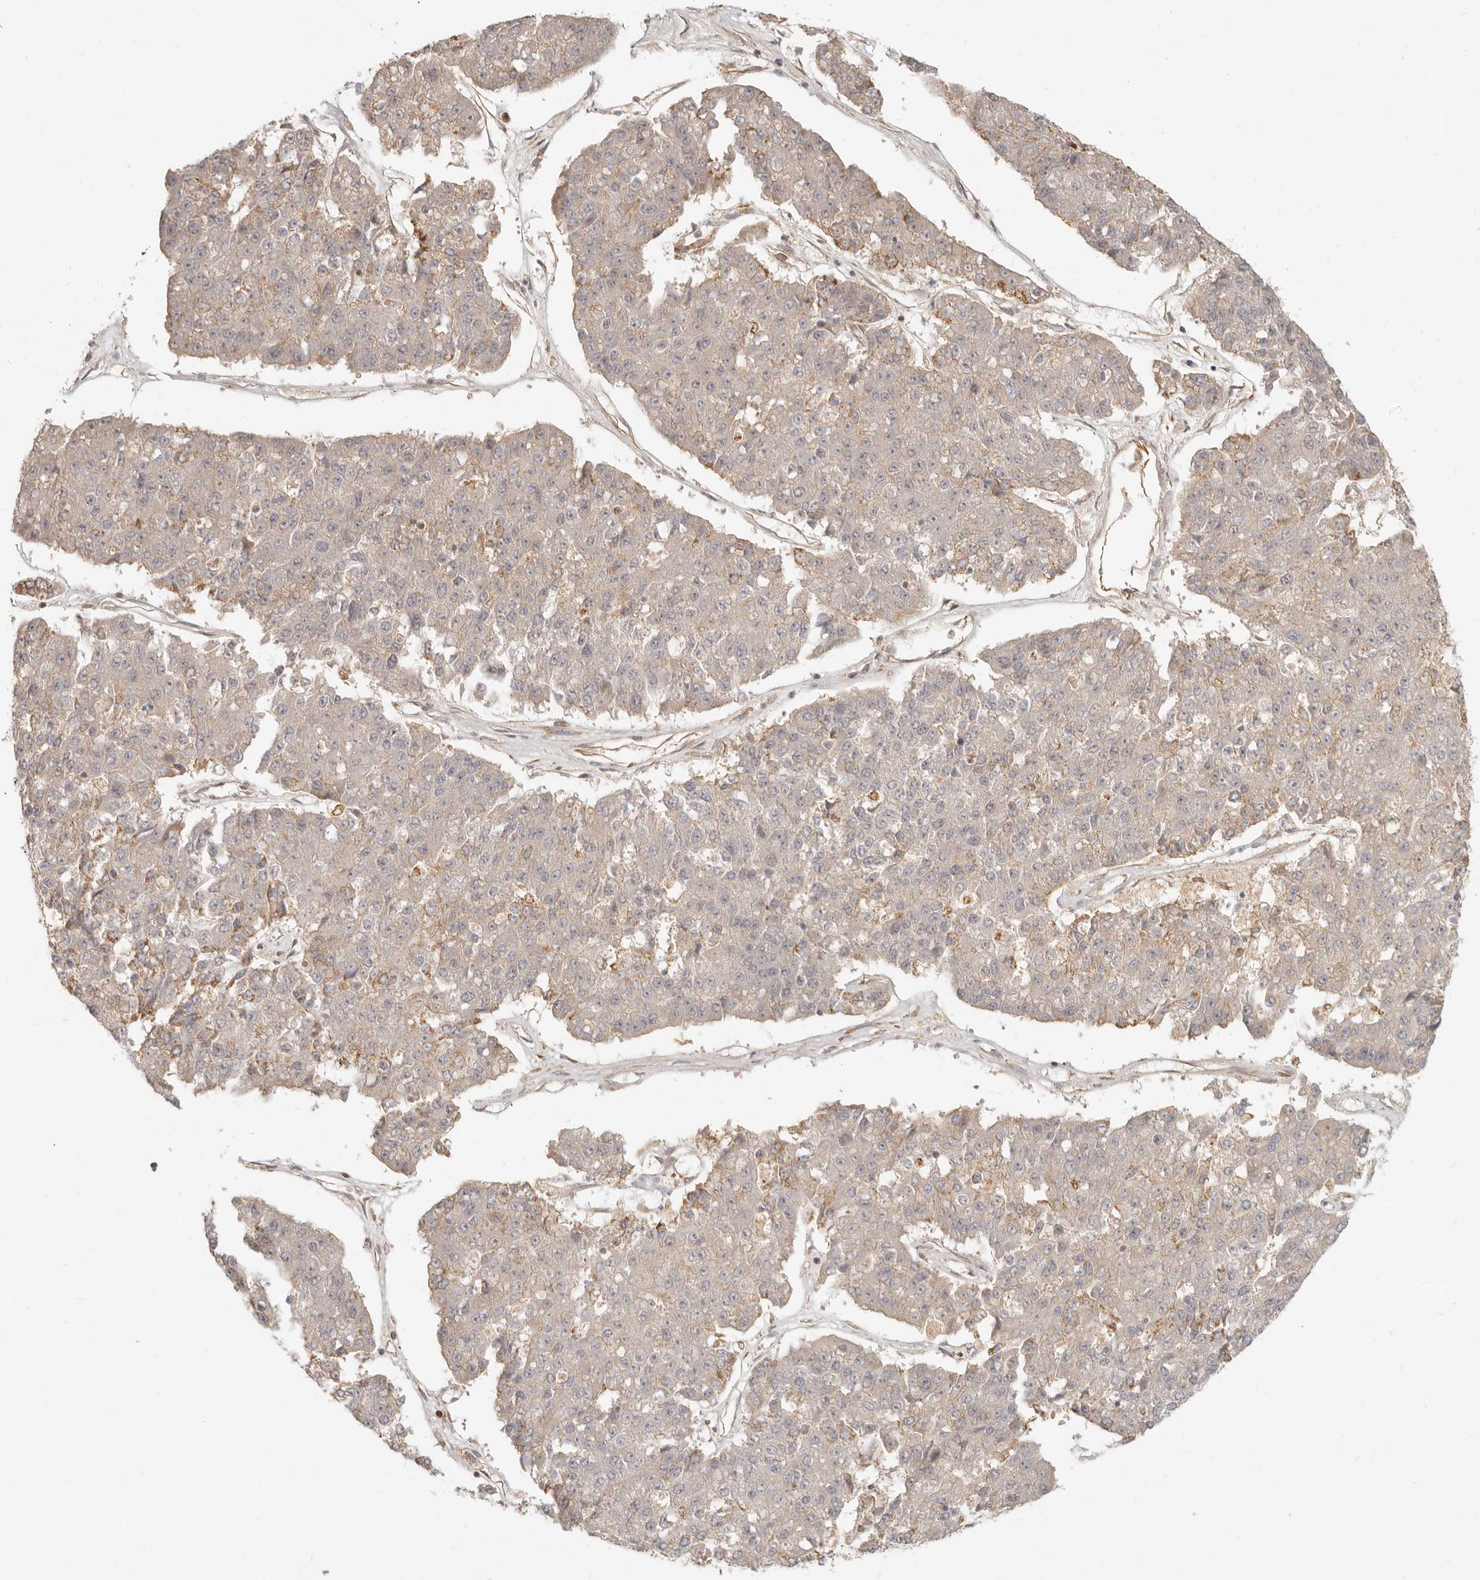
{"staining": {"intensity": "negative", "quantity": "none", "location": "none"}, "tissue": "pancreatic cancer", "cell_type": "Tumor cells", "image_type": "cancer", "snomed": [{"axis": "morphology", "description": "Adenocarcinoma, NOS"}, {"axis": "topography", "description": "Pancreas"}], "caption": "This is an immunohistochemistry micrograph of human adenocarcinoma (pancreatic). There is no staining in tumor cells.", "gene": "UFSP1", "patient": {"sex": "male", "age": 50}}